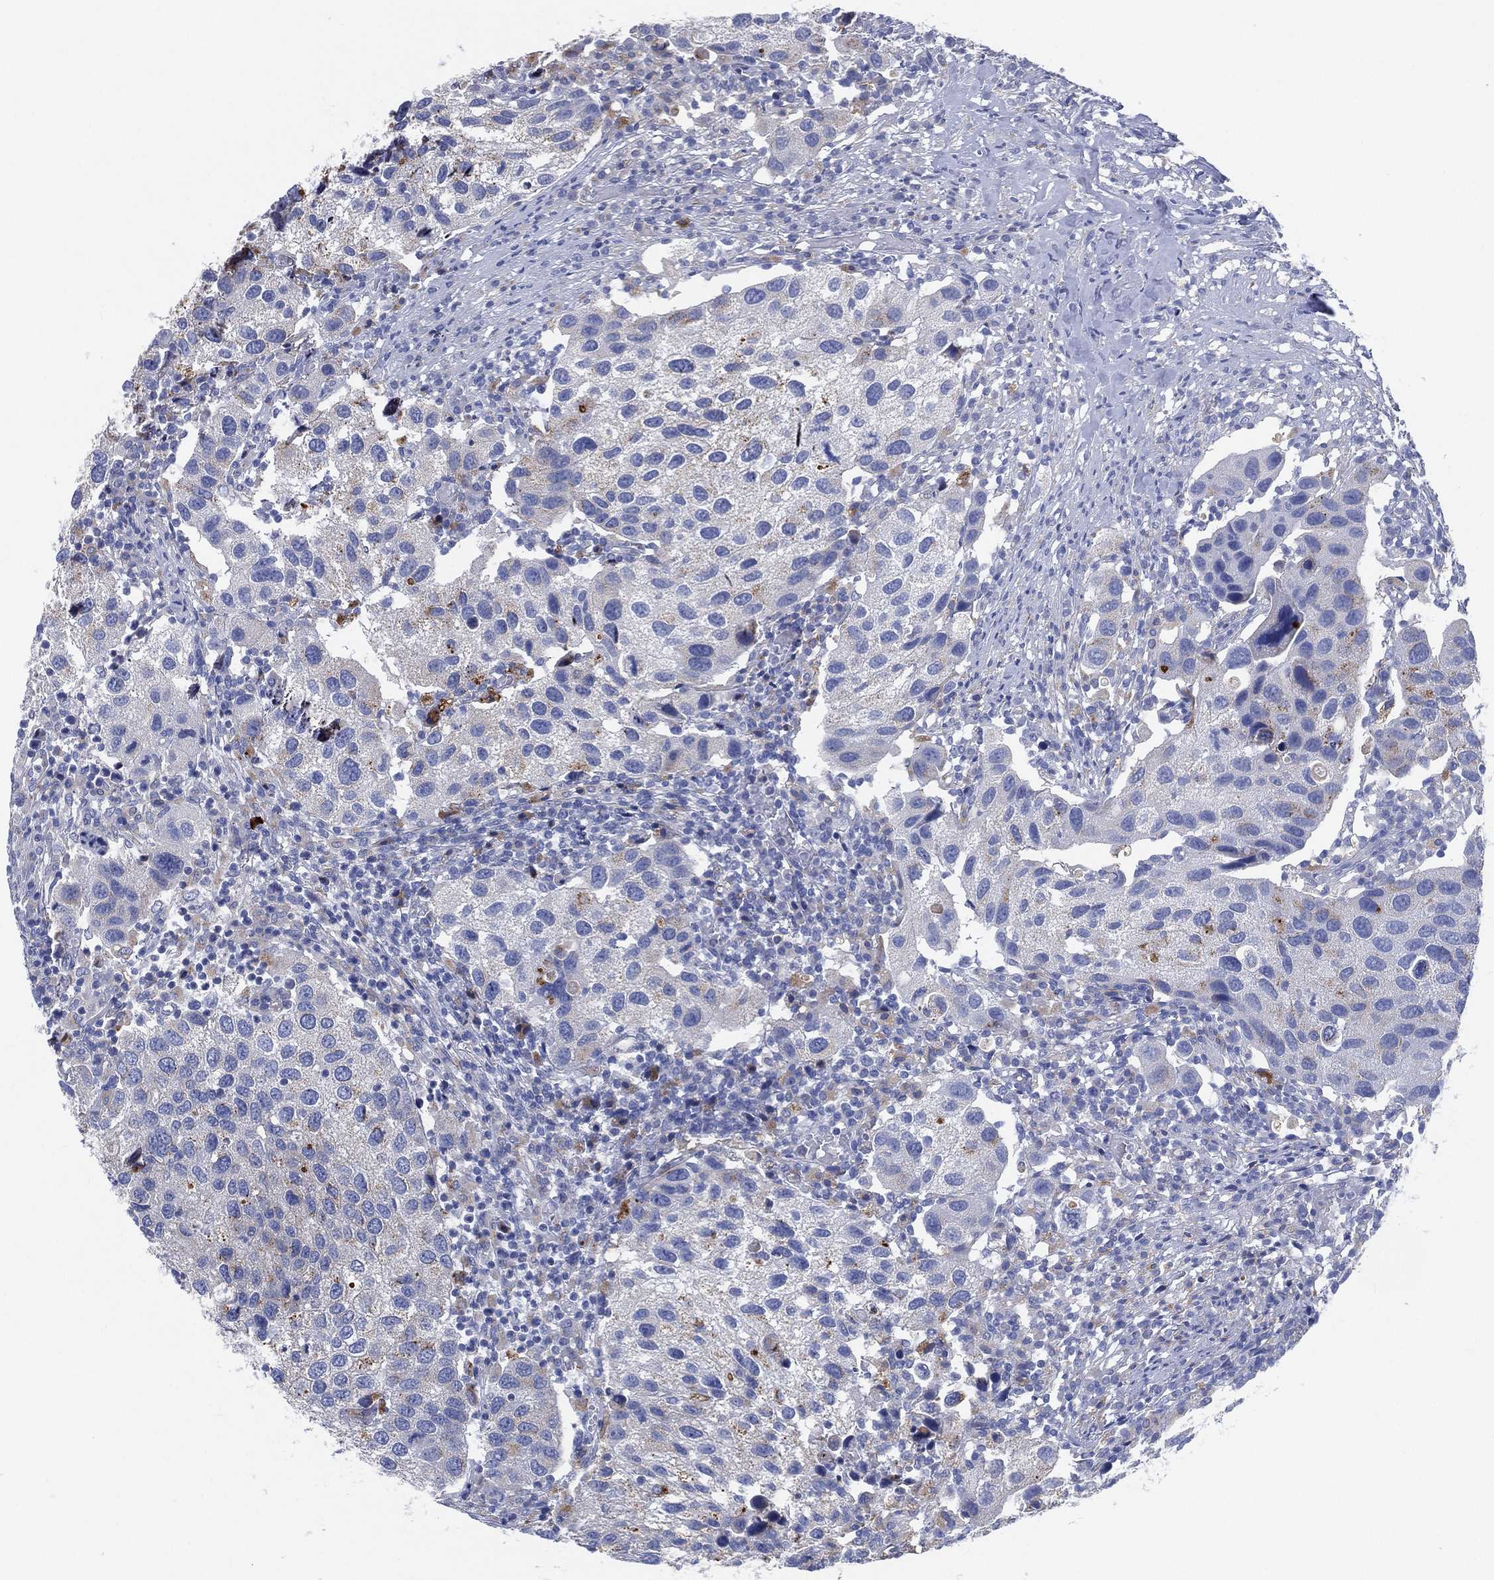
{"staining": {"intensity": "moderate", "quantity": "<25%", "location": "cytoplasmic/membranous"}, "tissue": "urothelial cancer", "cell_type": "Tumor cells", "image_type": "cancer", "snomed": [{"axis": "morphology", "description": "Urothelial carcinoma, High grade"}, {"axis": "topography", "description": "Urinary bladder"}], "caption": "A brown stain labels moderate cytoplasmic/membranous expression of a protein in urothelial carcinoma (high-grade) tumor cells.", "gene": "GALNS", "patient": {"sex": "male", "age": 79}}